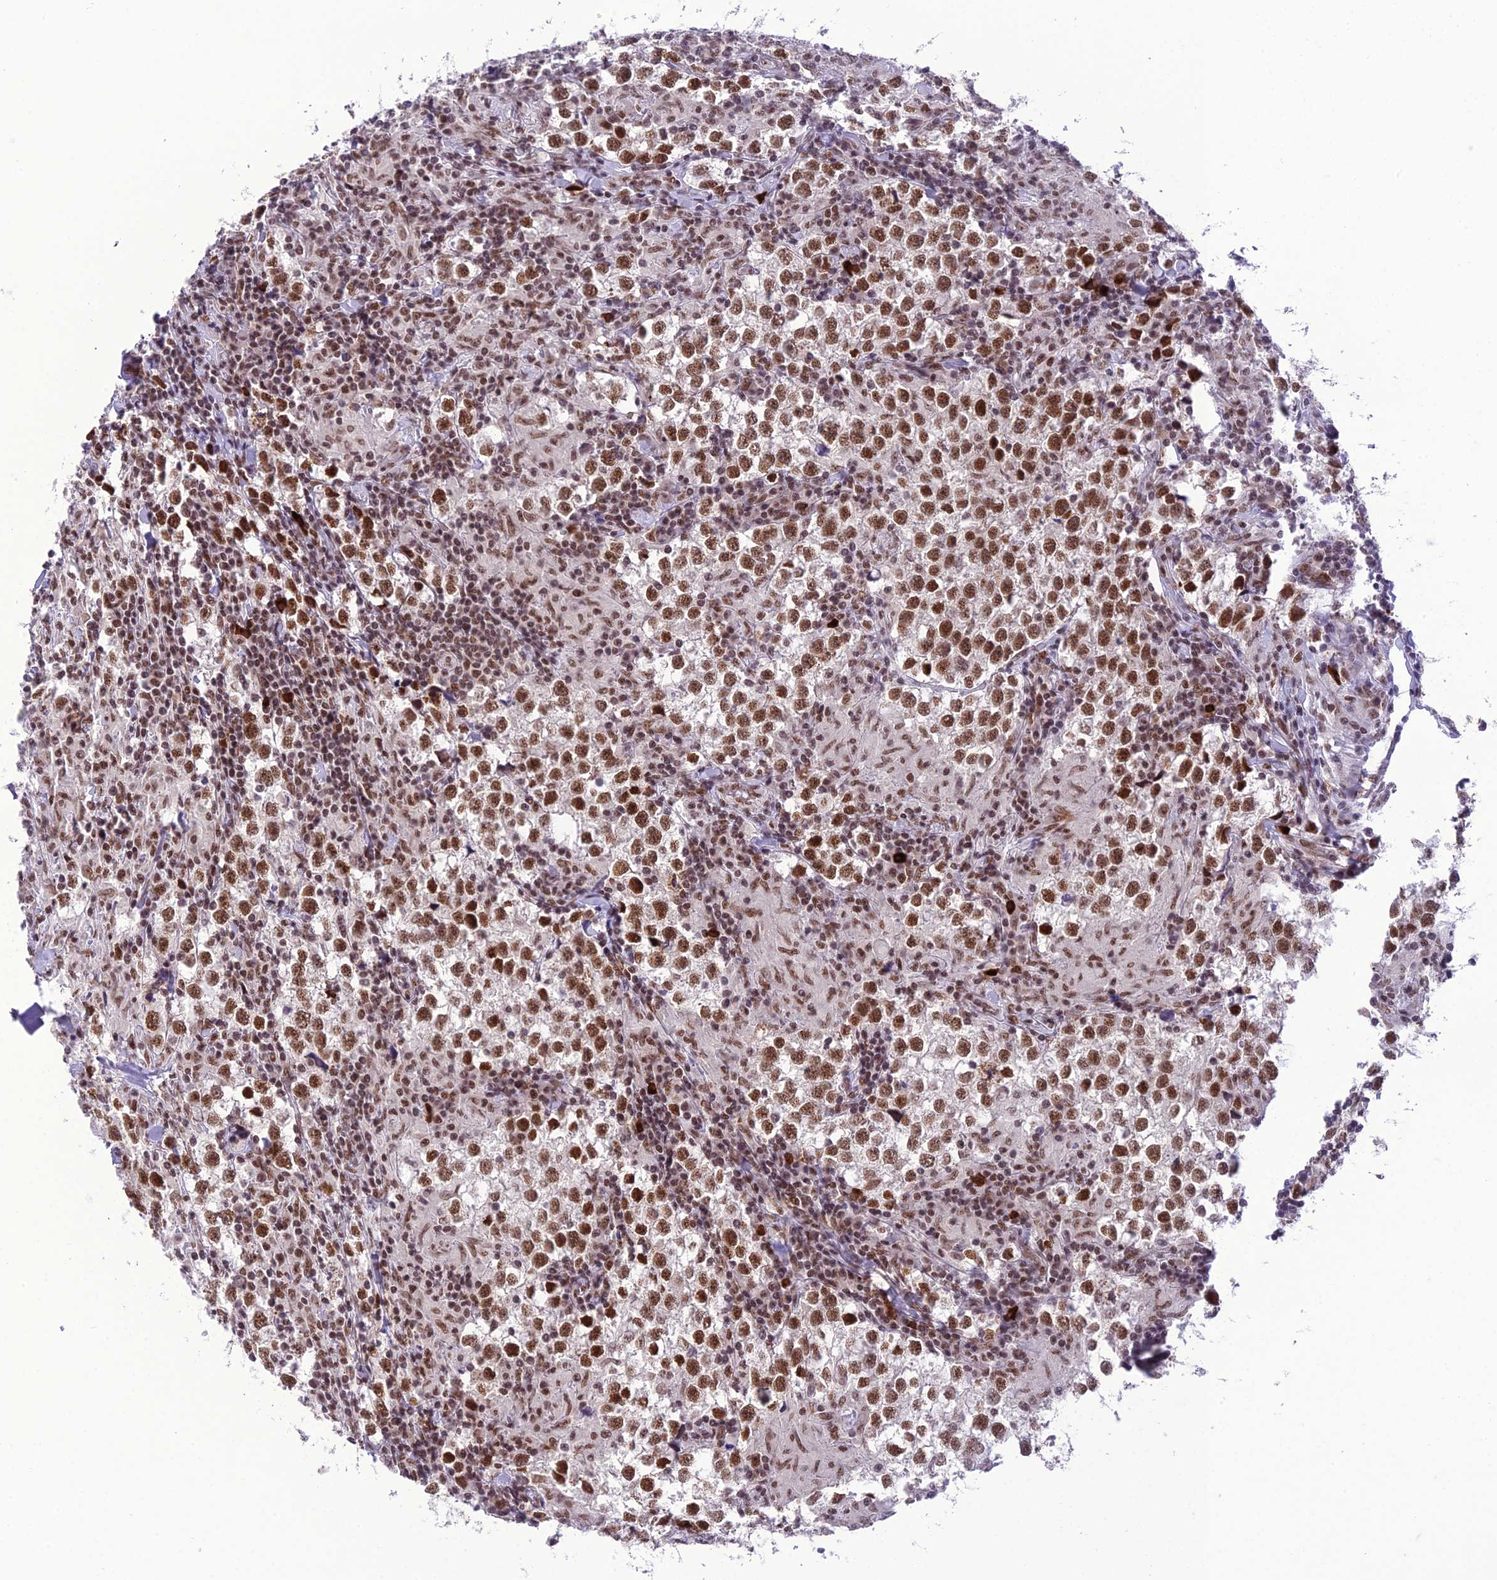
{"staining": {"intensity": "moderate", "quantity": ">75%", "location": "nuclear"}, "tissue": "testis cancer", "cell_type": "Tumor cells", "image_type": "cancer", "snomed": [{"axis": "morphology", "description": "Seminoma, NOS"}, {"axis": "morphology", "description": "Carcinoma, Embryonal, NOS"}, {"axis": "topography", "description": "Testis"}], "caption": "Immunohistochemical staining of testis cancer exhibits medium levels of moderate nuclear protein positivity in approximately >75% of tumor cells. (brown staining indicates protein expression, while blue staining denotes nuclei).", "gene": "SH3RF3", "patient": {"sex": "male", "age": 36}}